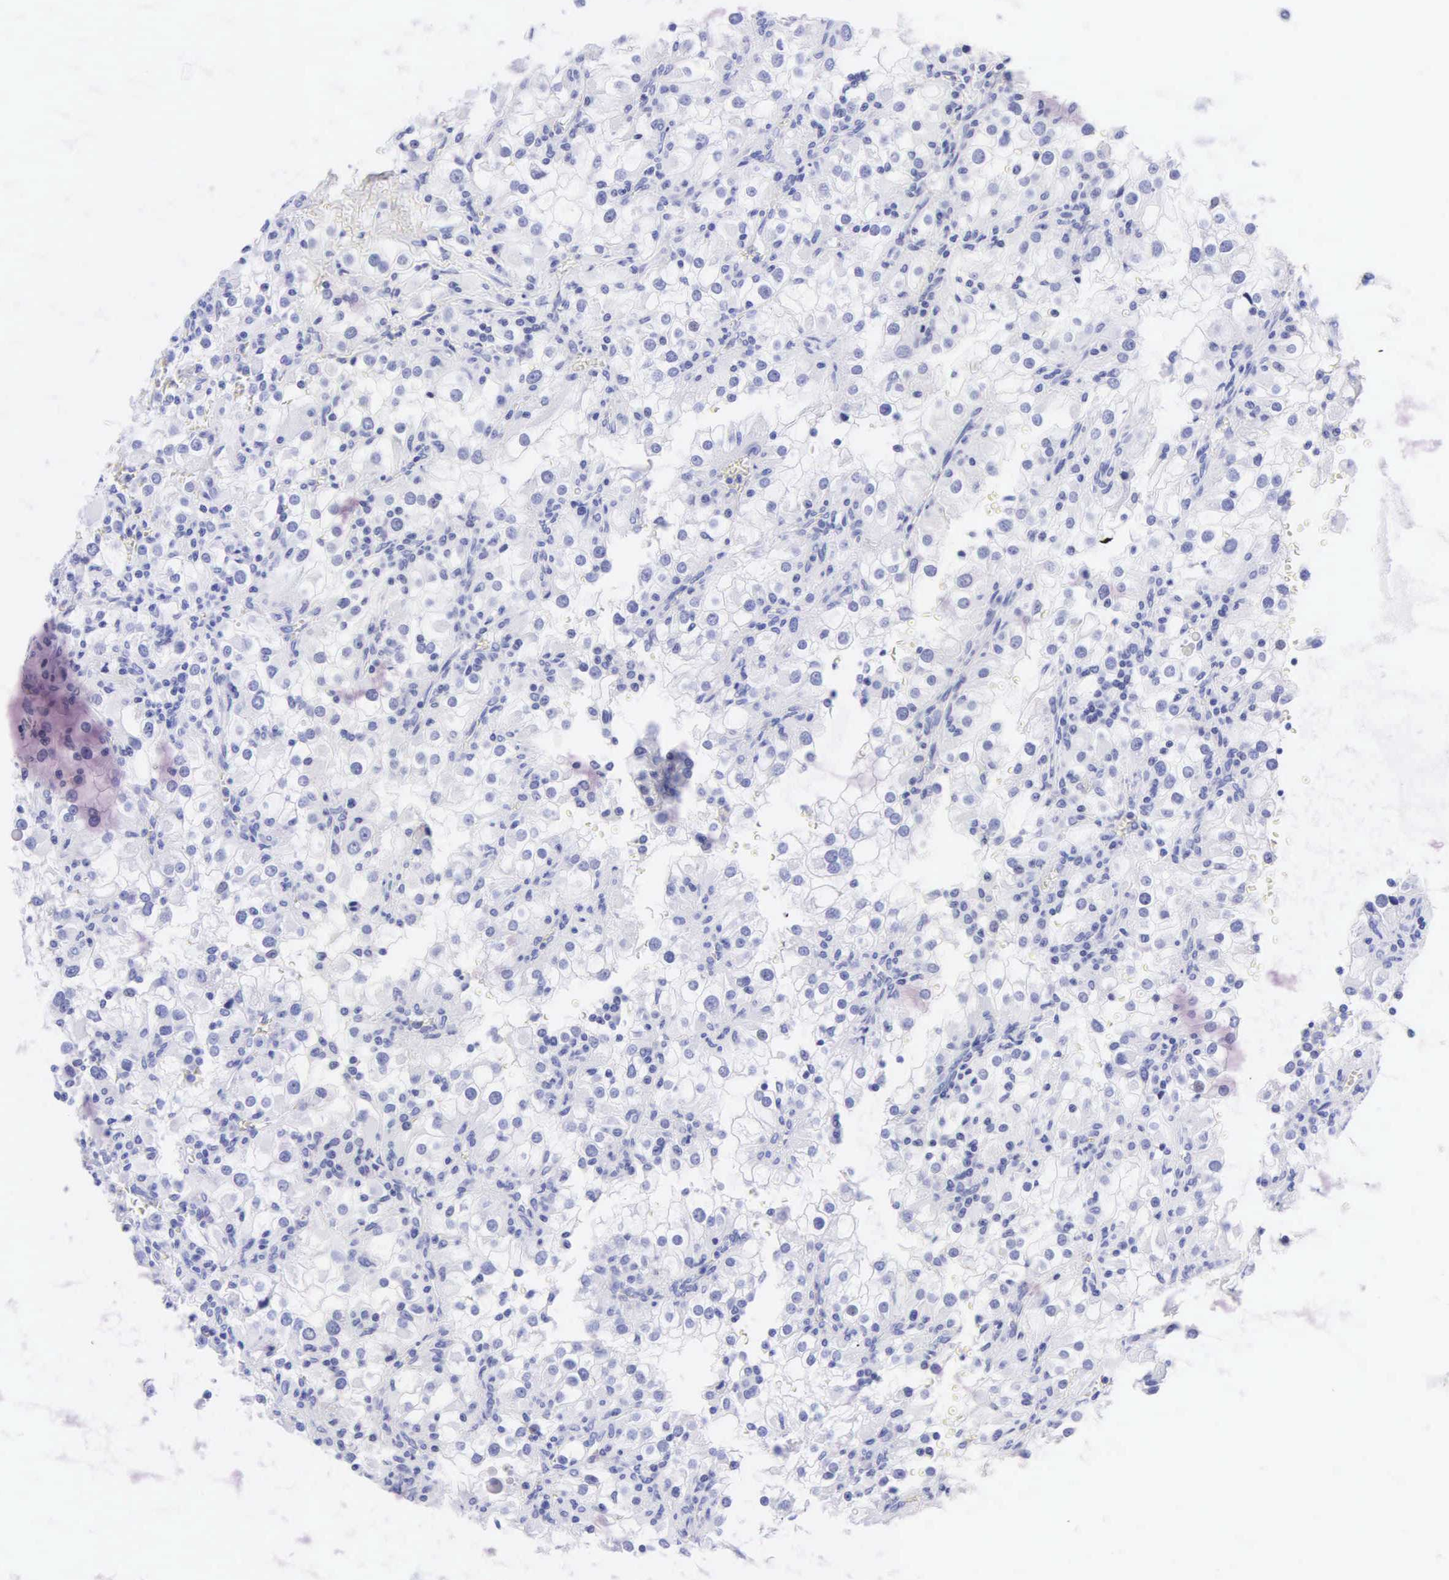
{"staining": {"intensity": "negative", "quantity": "none", "location": "none"}, "tissue": "renal cancer", "cell_type": "Tumor cells", "image_type": "cancer", "snomed": [{"axis": "morphology", "description": "Adenocarcinoma, NOS"}, {"axis": "topography", "description": "Kidney"}], "caption": "The IHC histopathology image has no significant staining in tumor cells of renal adenocarcinoma tissue.", "gene": "KRT20", "patient": {"sex": "female", "age": 52}}